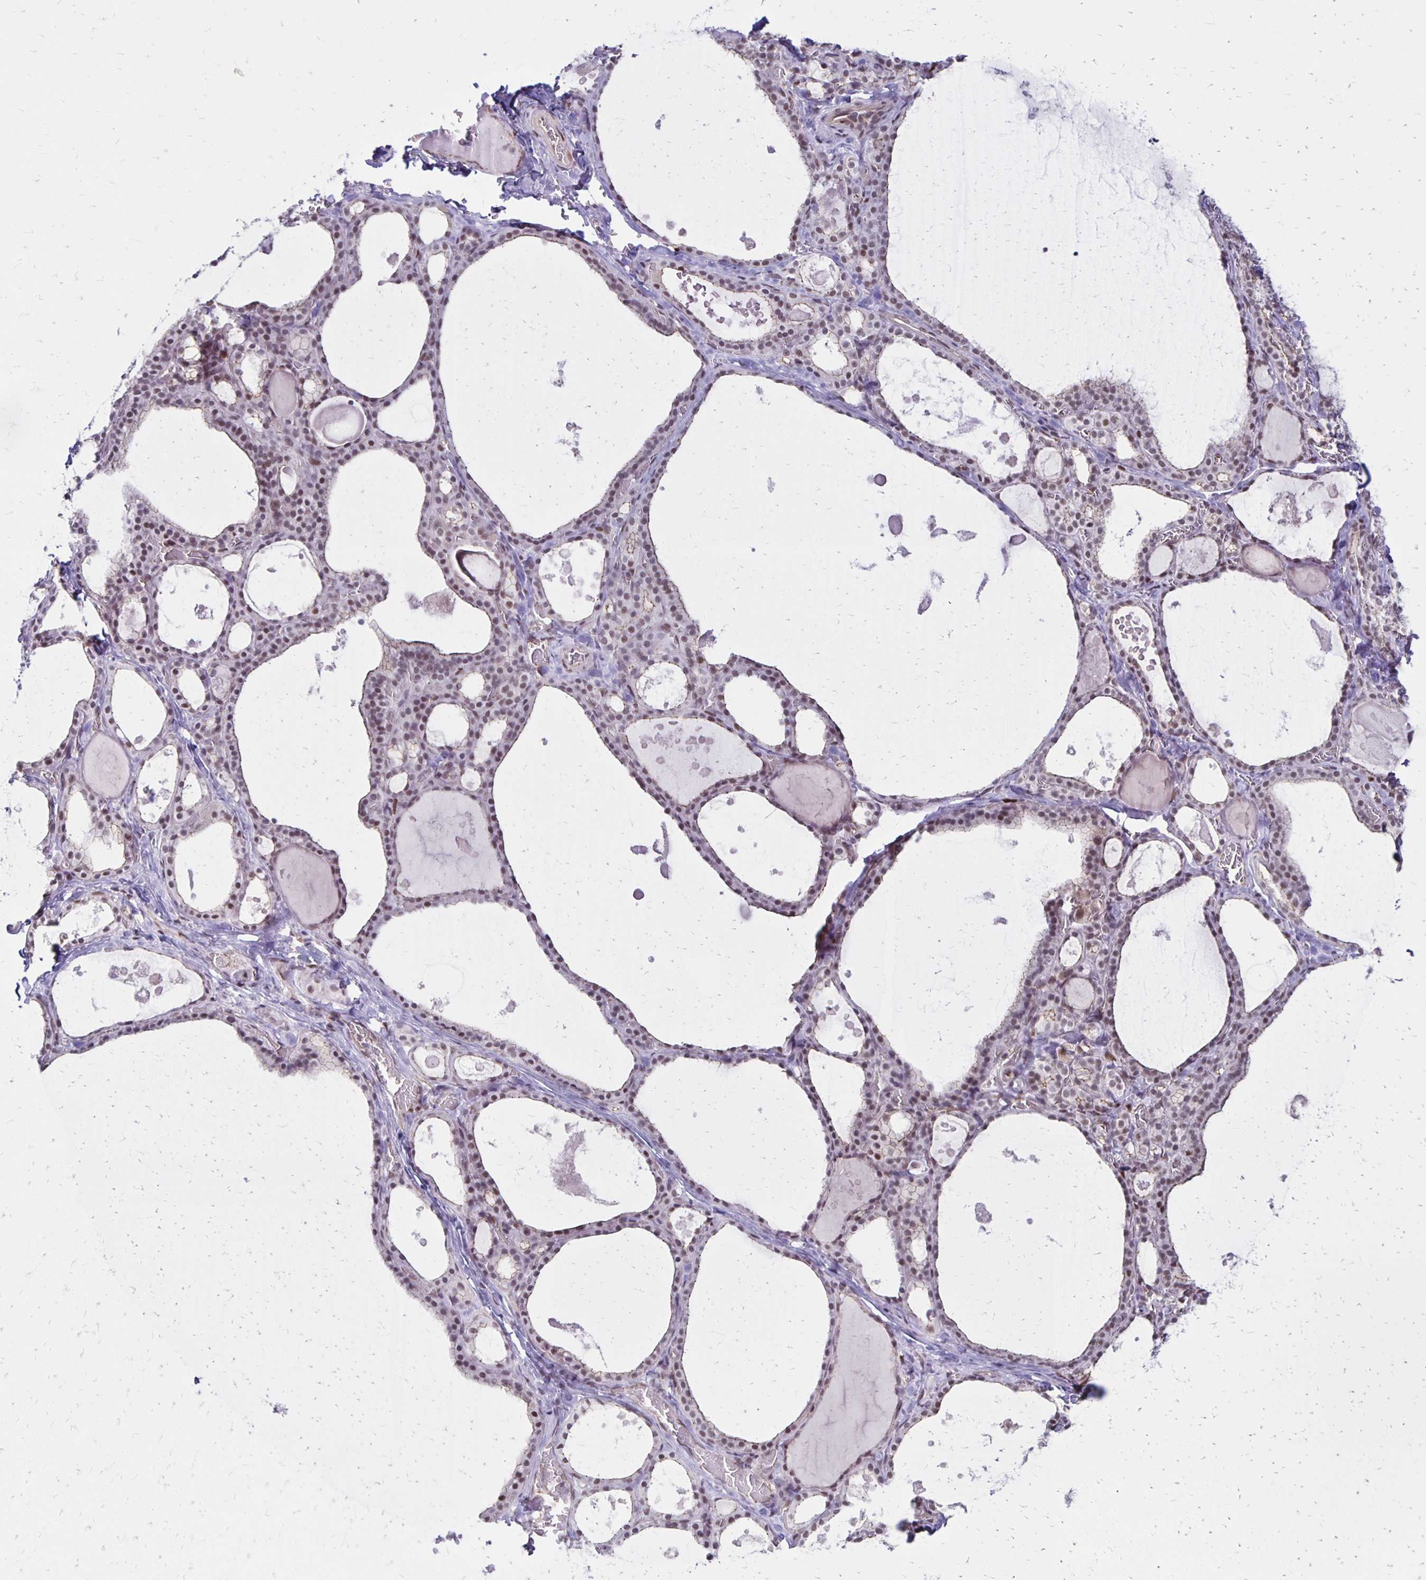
{"staining": {"intensity": "weak", "quantity": ">75%", "location": "cytoplasmic/membranous,nuclear"}, "tissue": "thyroid gland", "cell_type": "Glandular cells", "image_type": "normal", "snomed": [{"axis": "morphology", "description": "Normal tissue, NOS"}, {"axis": "topography", "description": "Thyroid gland"}], "caption": "Thyroid gland stained for a protein (brown) demonstrates weak cytoplasmic/membranous,nuclear positive staining in approximately >75% of glandular cells.", "gene": "DDB2", "patient": {"sex": "male", "age": 56}}